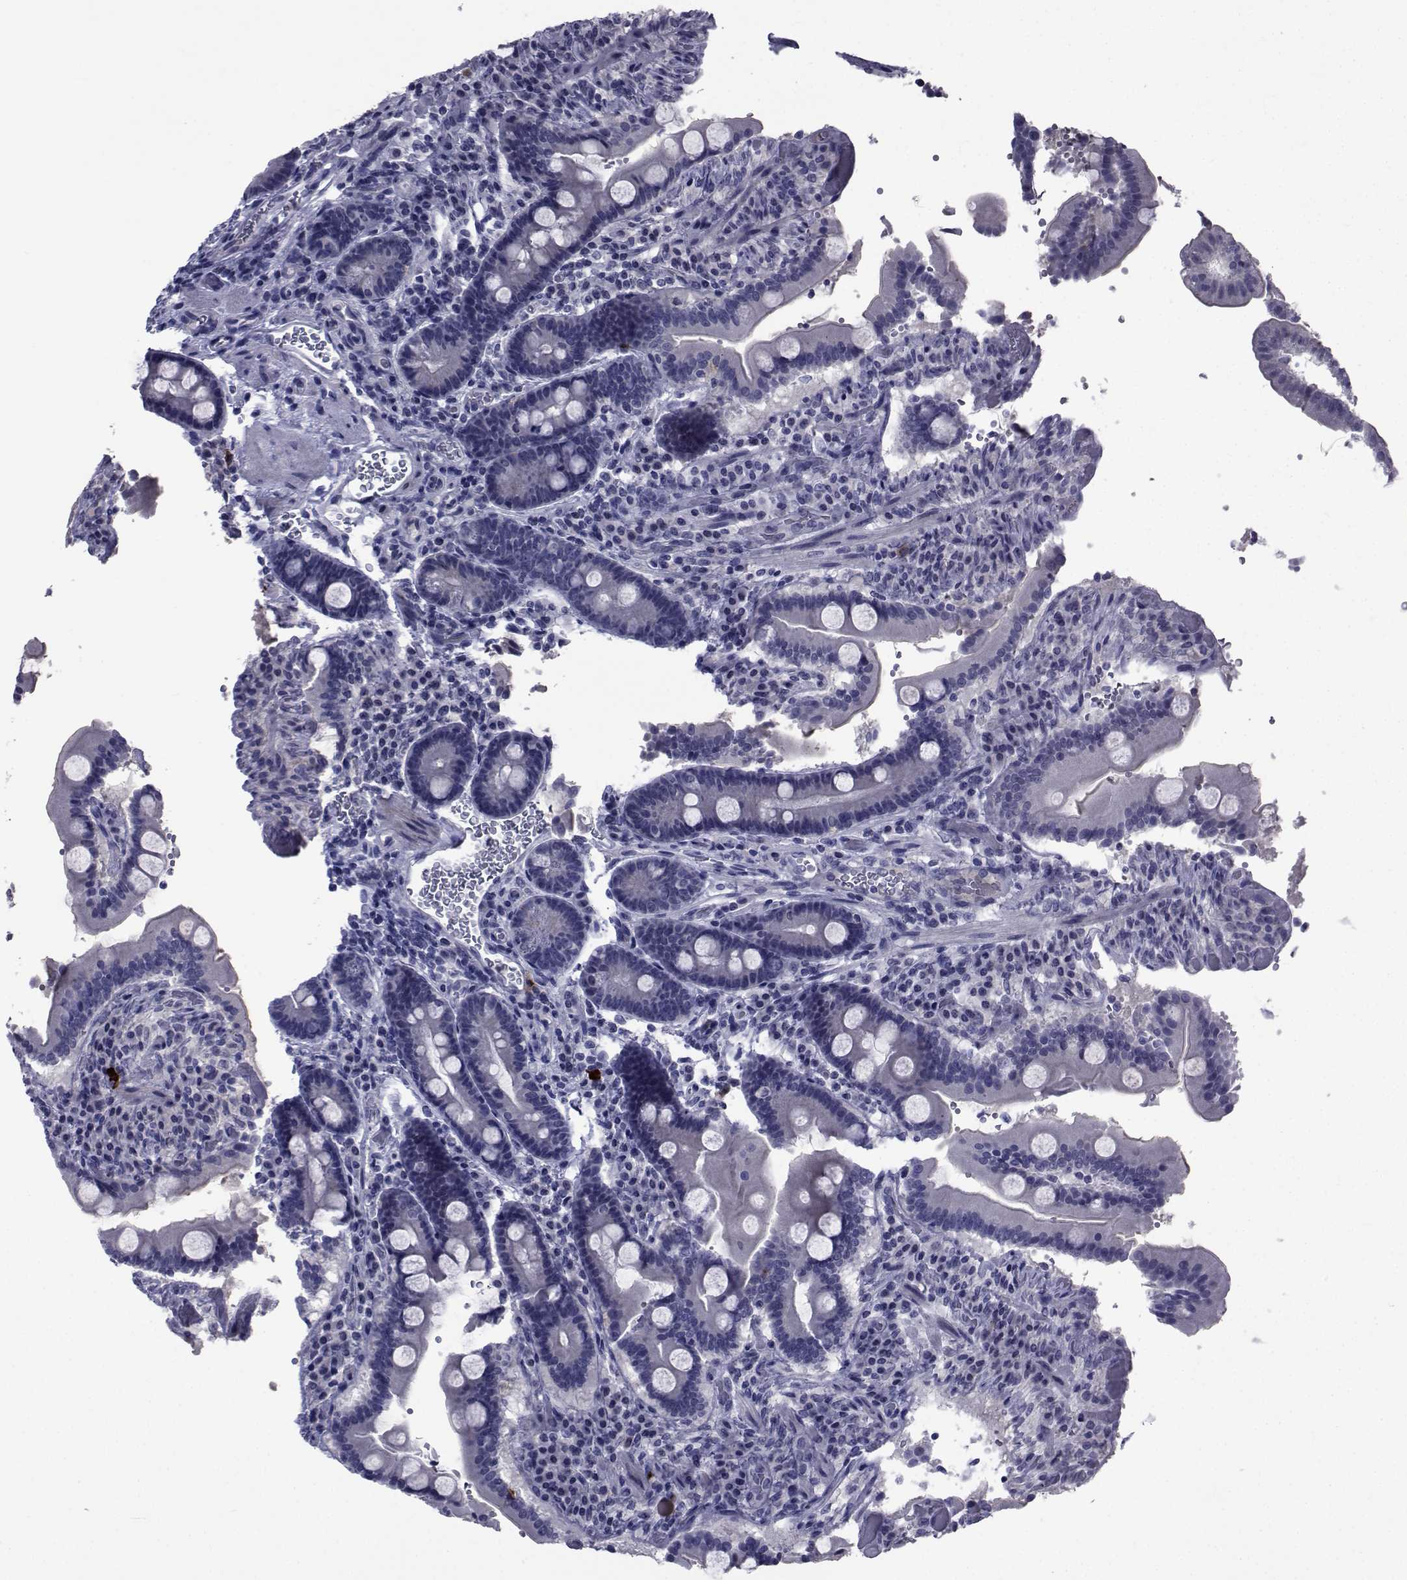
{"staining": {"intensity": "negative", "quantity": "none", "location": "none"}, "tissue": "duodenum", "cell_type": "Glandular cells", "image_type": "normal", "snomed": [{"axis": "morphology", "description": "Normal tissue, NOS"}, {"axis": "topography", "description": "Duodenum"}], "caption": "Immunohistochemistry photomicrograph of normal duodenum: human duodenum stained with DAB (3,3'-diaminobenzidine) exhibits no significant protein expression in glandular cells.", "gene": "SEMA5B", "patient": {"sex": "female", "age": 62}}